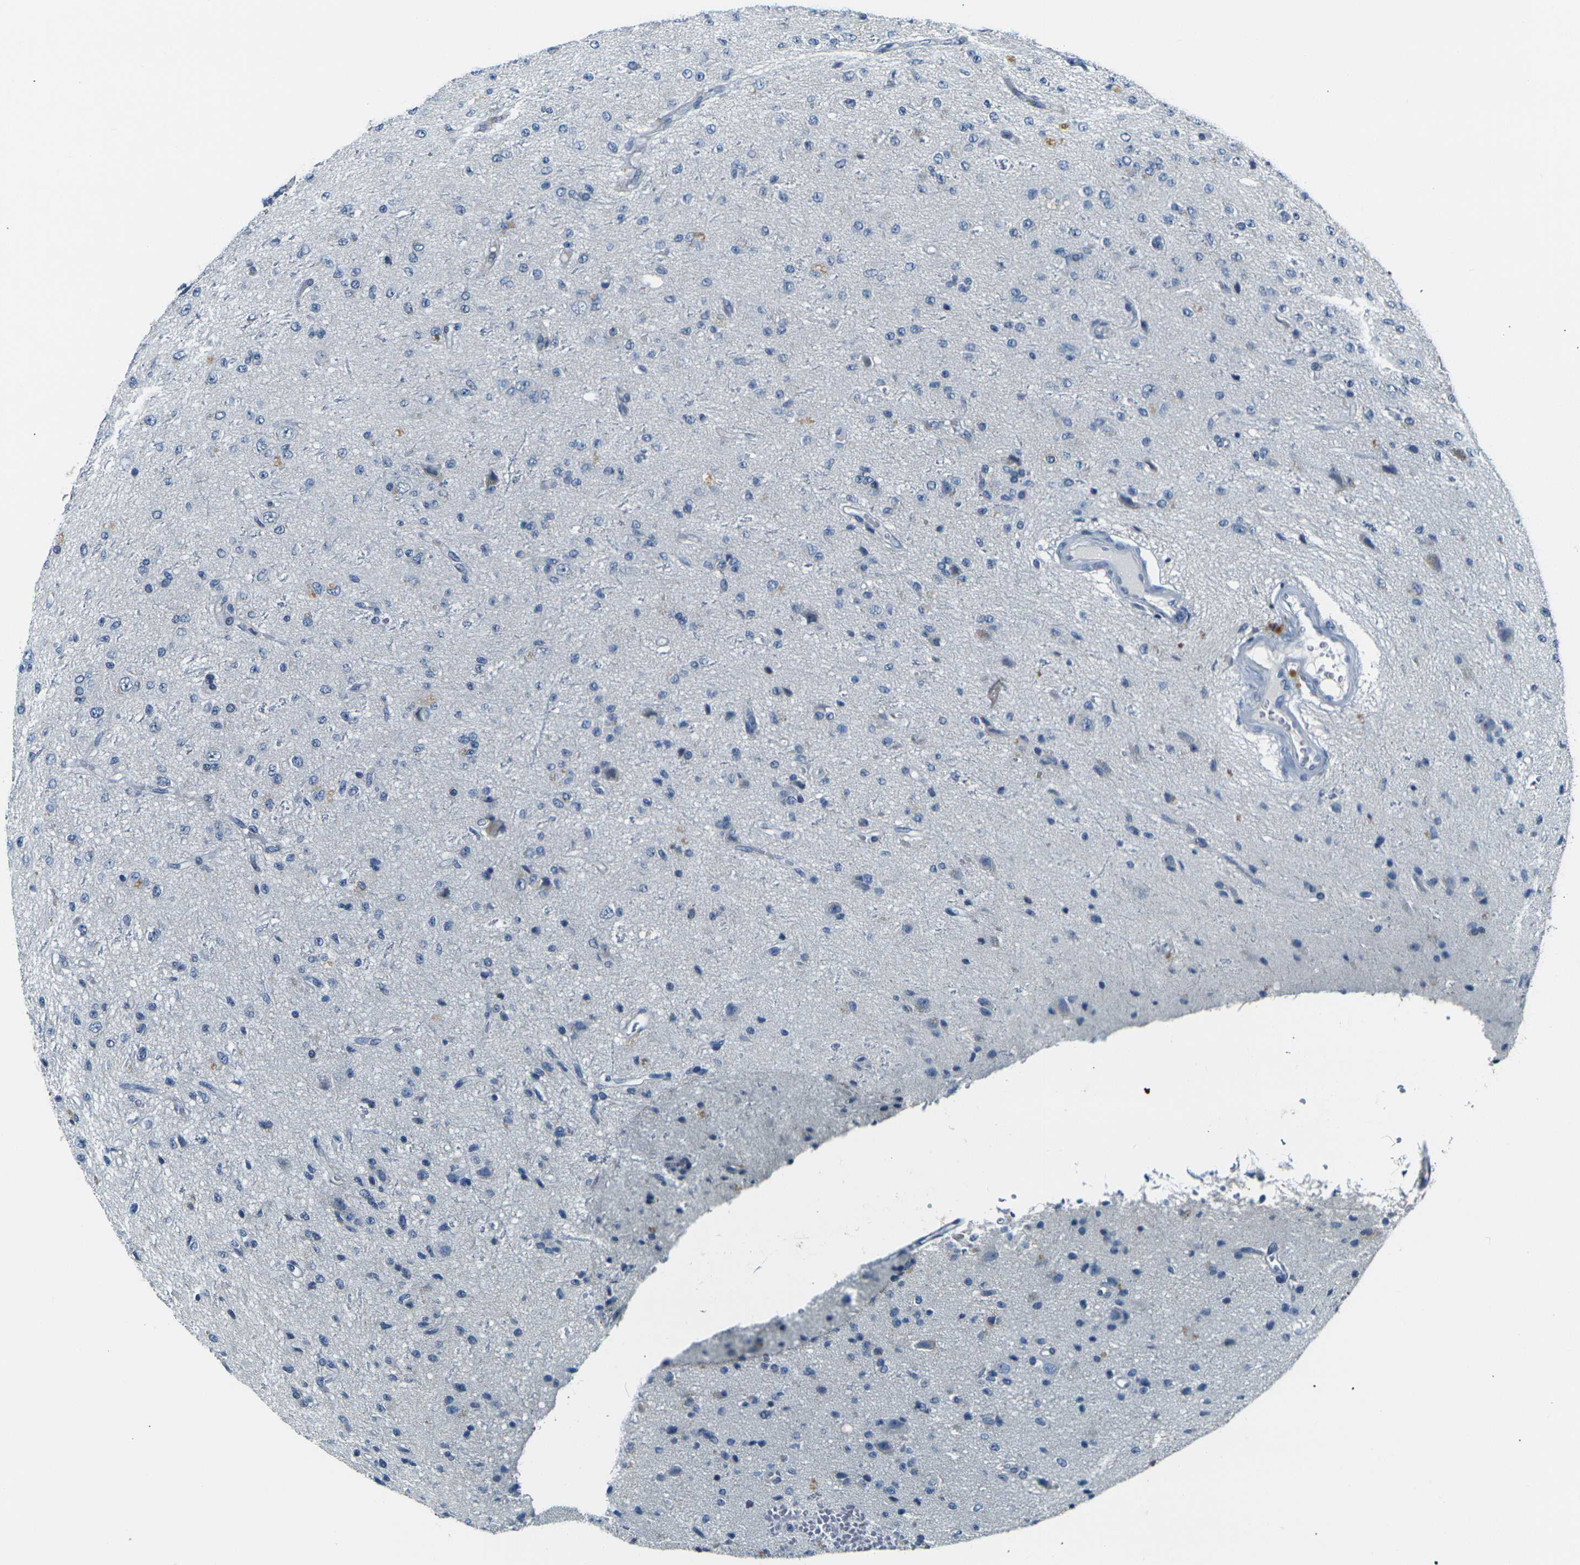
{"staining": {"intensity": "negative", "quantity": "none", "location": "none"}, "tissue": "glioma", "cell_type": "Tumor cells", "image_type": "cancer", "snomed": [{"axis": "morphology", "description": "Glioma, malignant, High grade"}, {"axis": "topography", "description": "pancreas cauda"}], "caption": "Tumor cells show no significant positivity in glioma. Nuclei are stained in blue.", "gene": "SHISAL2B", "patient": {"sex": "male", "age": 60}}